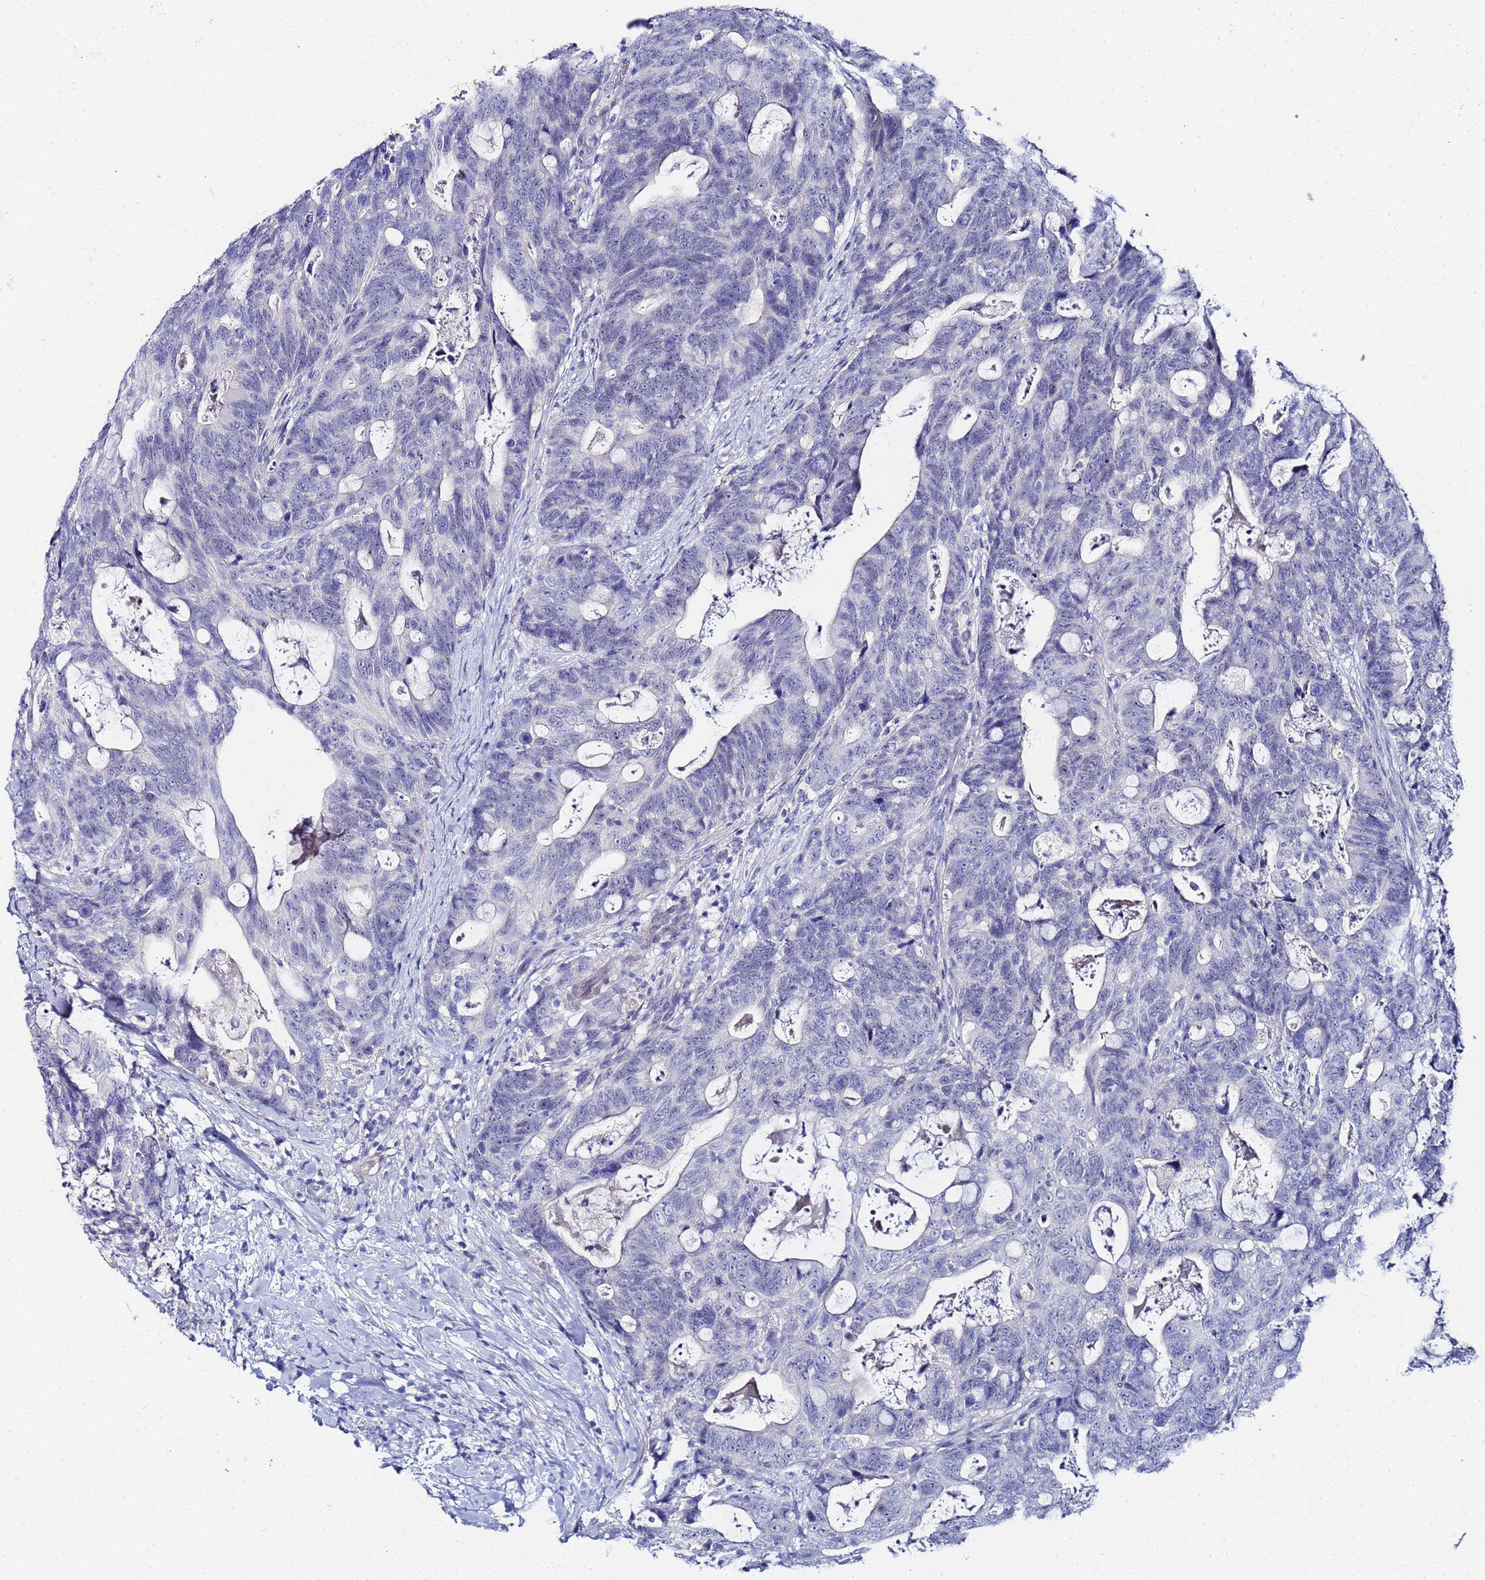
{"staining": {"intensity": "negative", "quantity": "none", "location": "none"}, "tissue": "colorectal cancer", "cell_type": "Tumor cells", "image_type": "cancer", "snomed": [{"axis": "morphology", "description": "Adenocarcinoma, NOS"}, {"axis": "topography", "description": "Colon"}], "caption": "Photomicrograph shows no significant protein positivity in tumor cells of colorectal adenocarcinoma.", "gene": "ZNF26", "patient": {"sex": "female", "age": 82}}